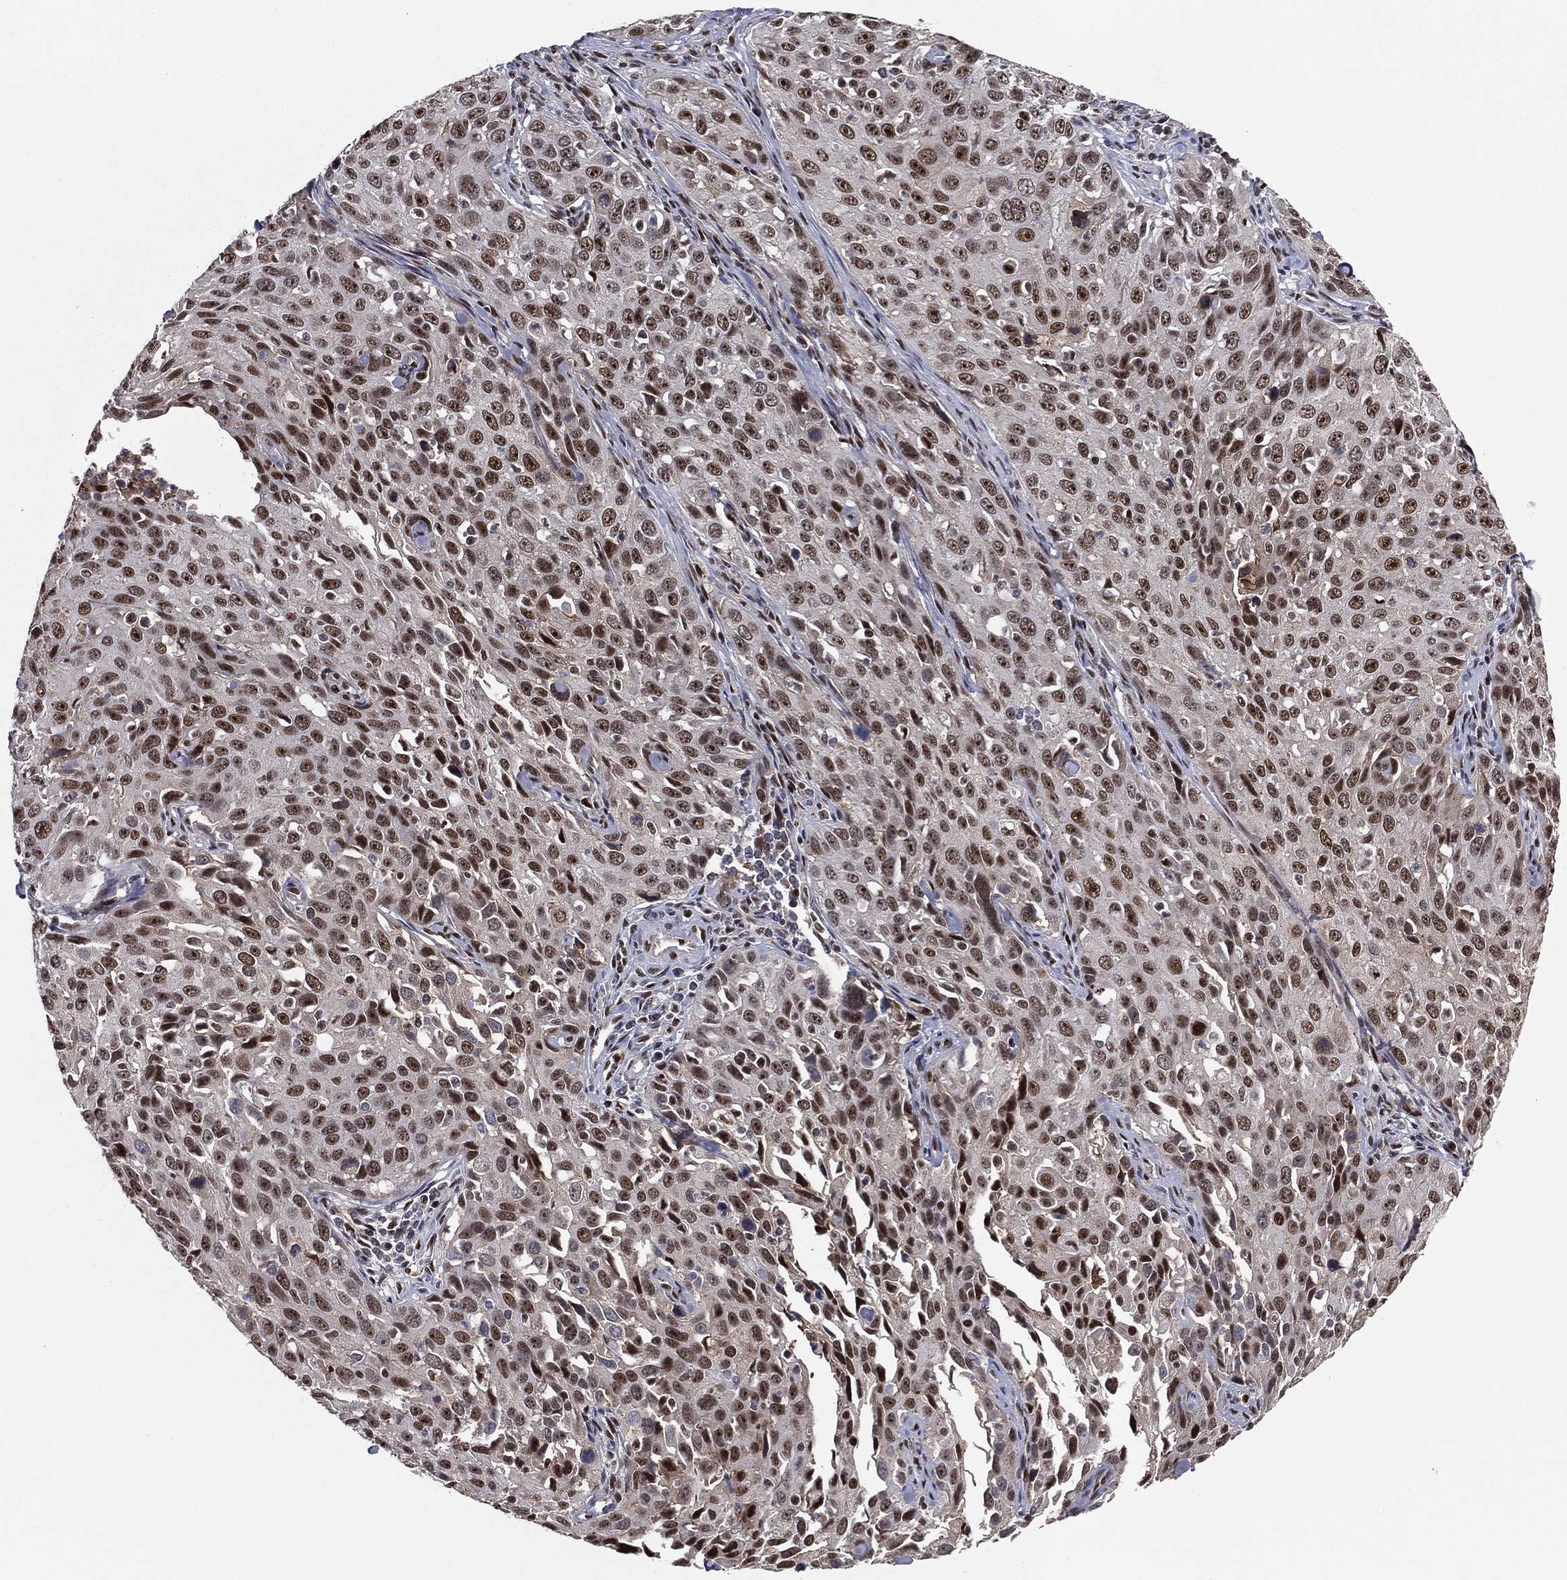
{"staining": {"intensity": "strong", "quantity": "25%-75%", "location": "nuclear"}, "tissue": "cervical cancer", "cell_type": "Tumor cells", "image_type": "cancer", "snomed": [{"axis": "morphology", "description": "Squamous cell carcinoma, NOS"}, {"axis": "topography", "description": "Cervix"}], "caption": "About 25%-75% of tumor cells in human cervical cancer (squamous cell carcinoma) demonstrate strong nuclear protein positivity as visualized by brown immunohistochemical staining.", "gene": "GPALPP1", "patient": {"sex": "female", "age": 26}}